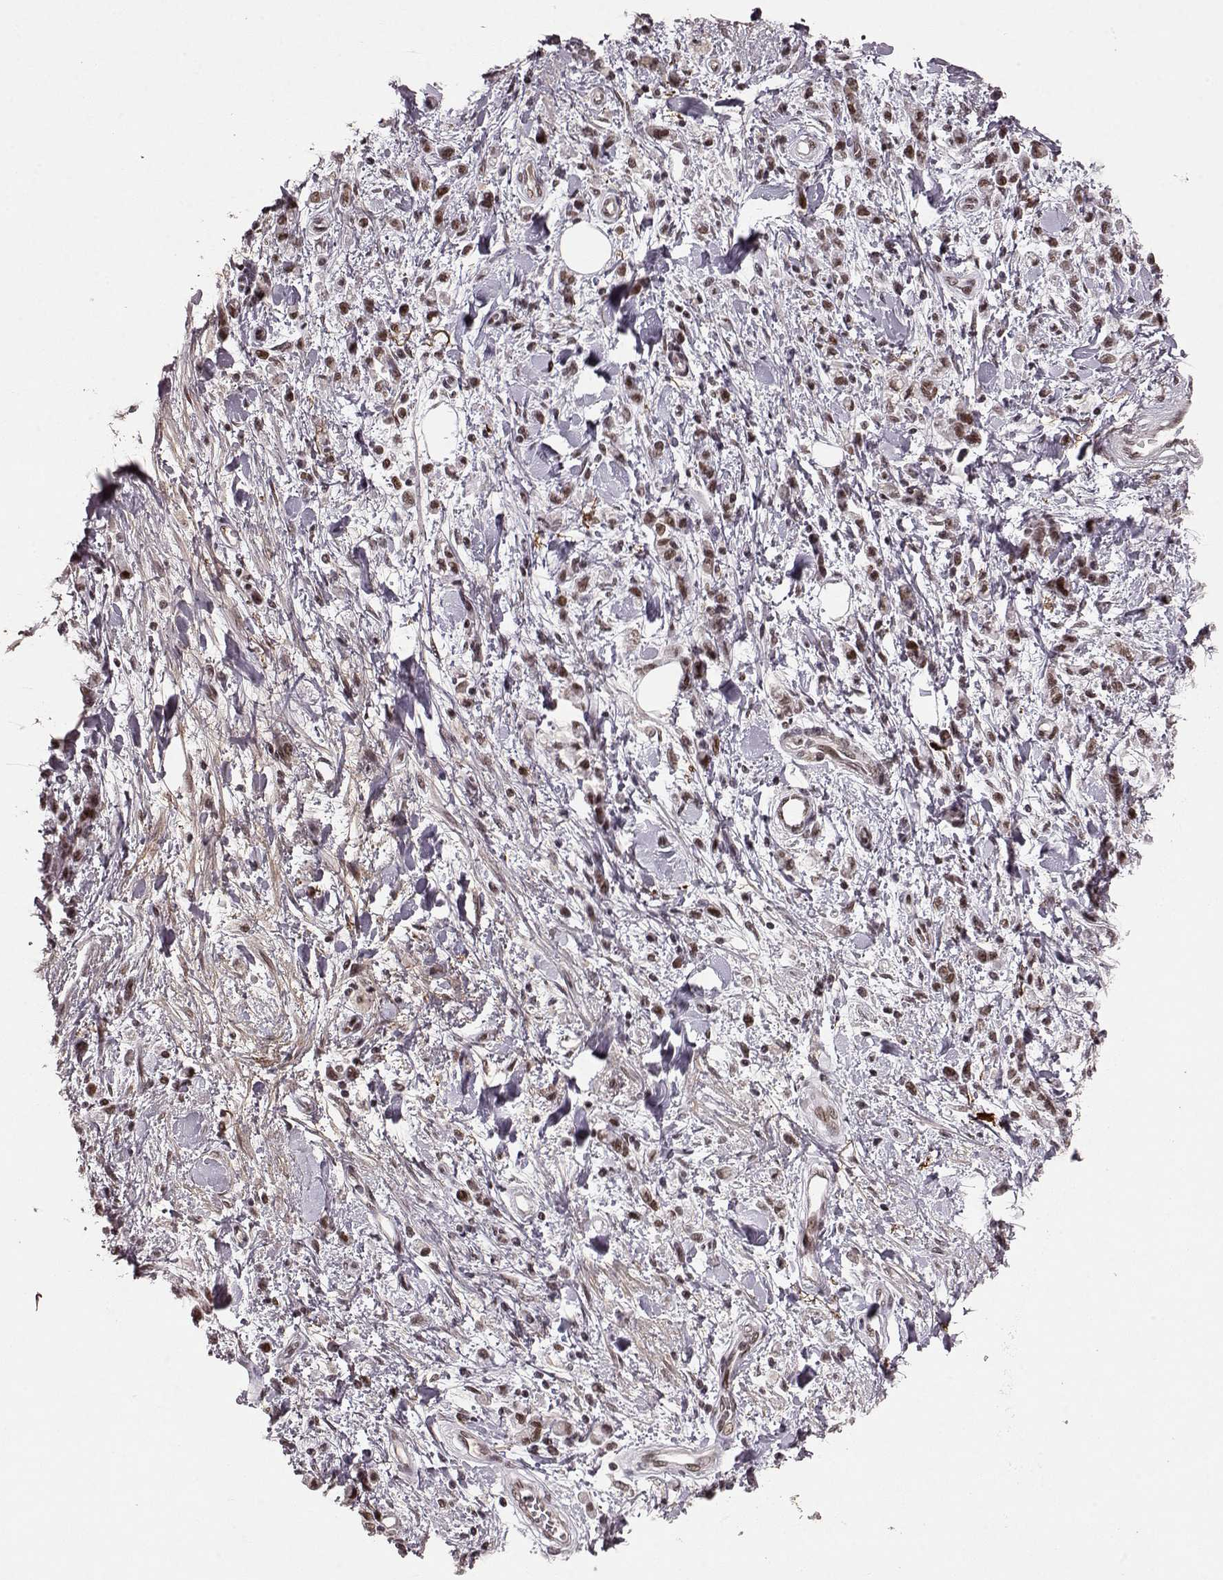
{"staining": {"intensity": "moderate", "quantity": ">75%", "location": "nuclear"}, "tissue": "stomach cancer", "cell_type": "Tumor cells", "image_type": "cancer", "snomed": [{"axis": "morphology", "description": "Adenocarcinoma, NOS"}, {"axis": "topography", "description": "Stomach"}], "caption": "Human stomach cancer (adenocarcinoma) stained with a brown dye displays moderate nuclear positive expression in approximately >75% of tumor cells.", "gene": "RRAGD", "patient": {"sex": "male", "age": 77}}